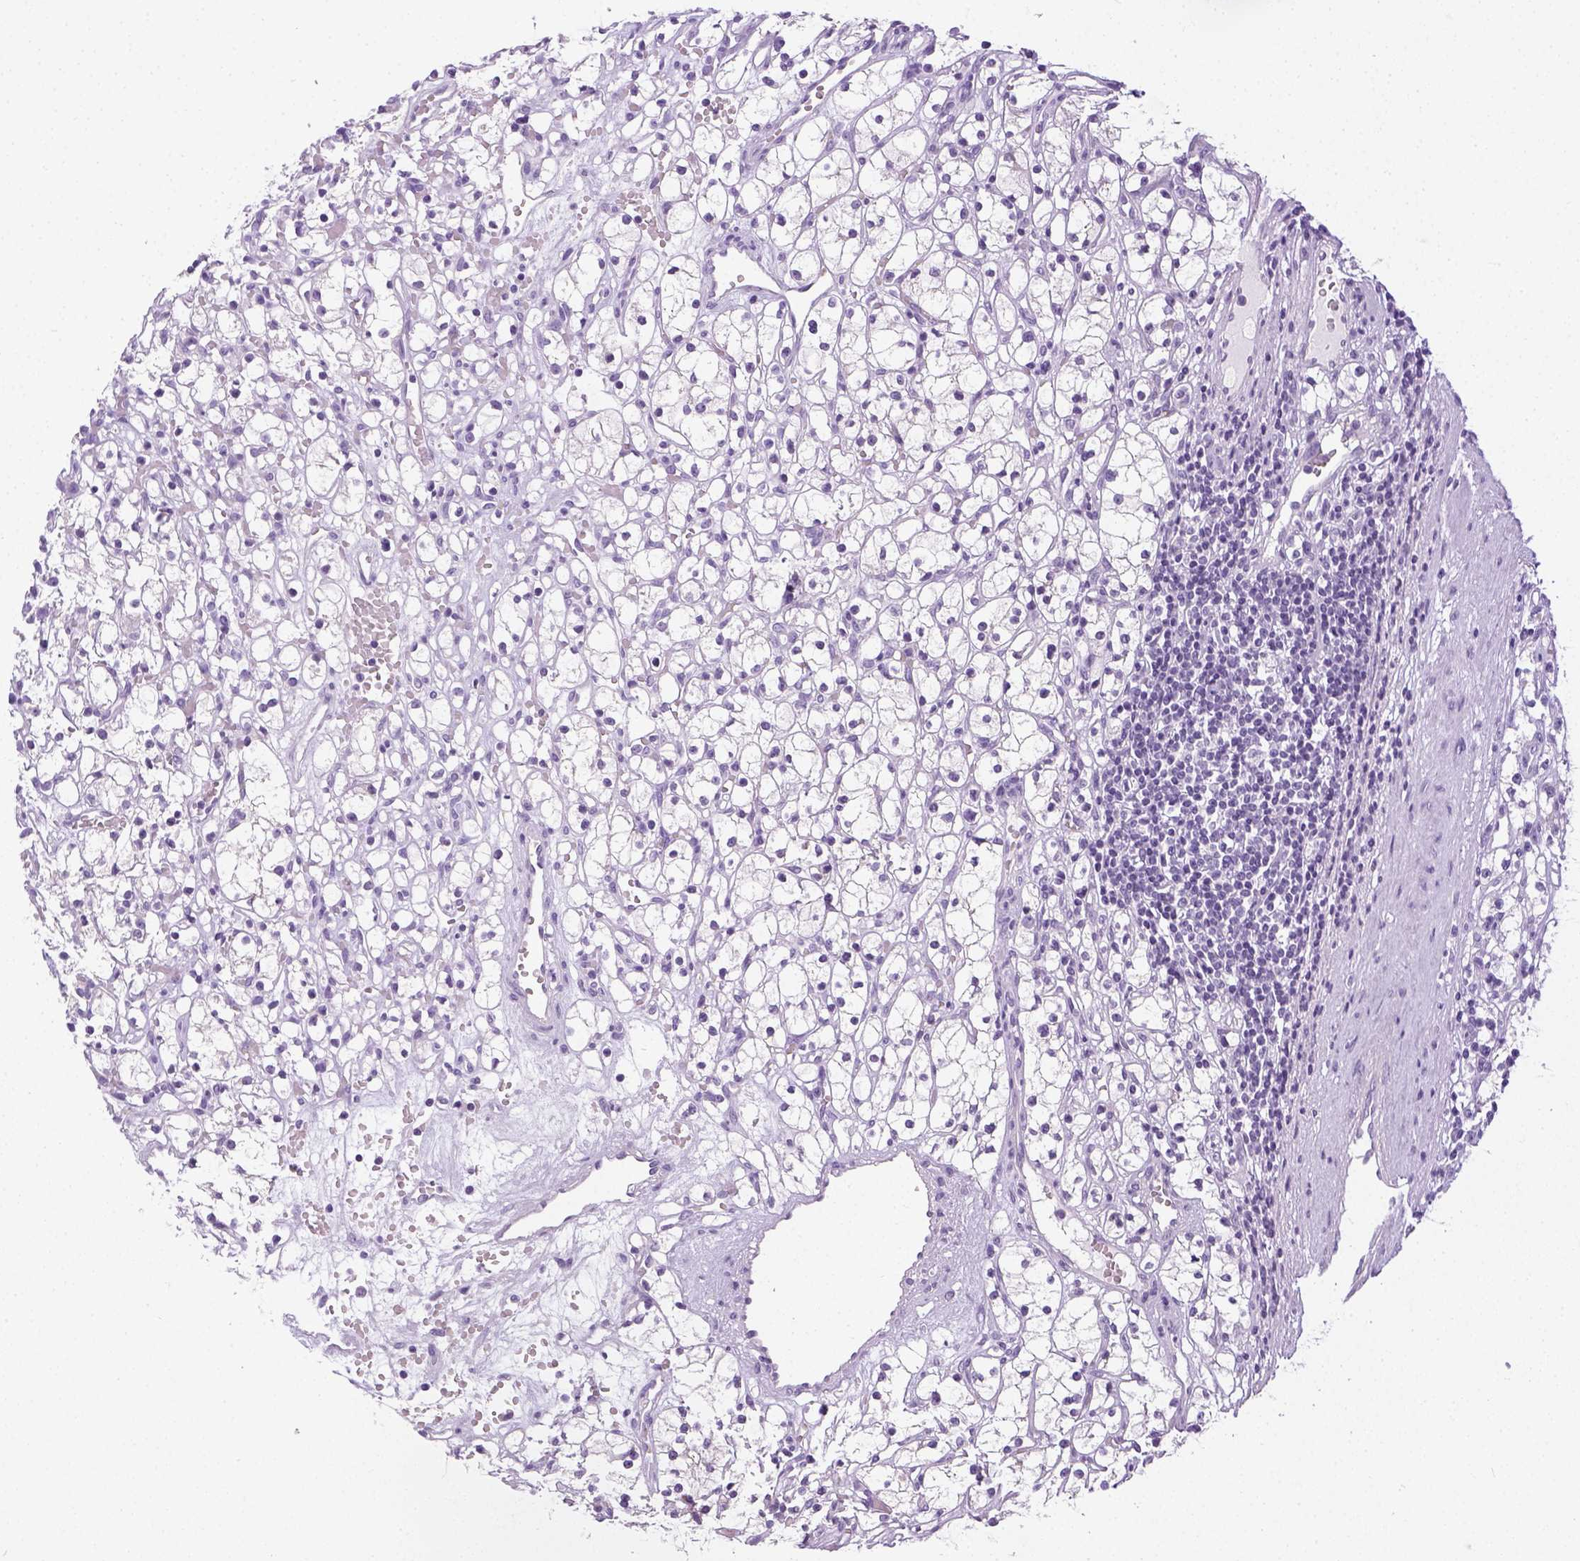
{"staining": {"intensity": "negative", "quantity": "none", "location": "none"}, "tissue": "renal cancer", "cell_type": "Tumor cells", "image_type": "cancer", "snomed": [{"axis": "morphology", "description": "Adenocarcinoma, NOS"}, {"axis": "topography", "description": "Kidney"}], "caption": "Immunohistochemistry (IHC) histopathology image of neoplastic tissue: renal cancer (adenocarcinoma) stained with DAB demonstrates no significant protein staining in tumor cells.", "gene": "LGSN", "patient": {"sex": "female", "age": 59}}